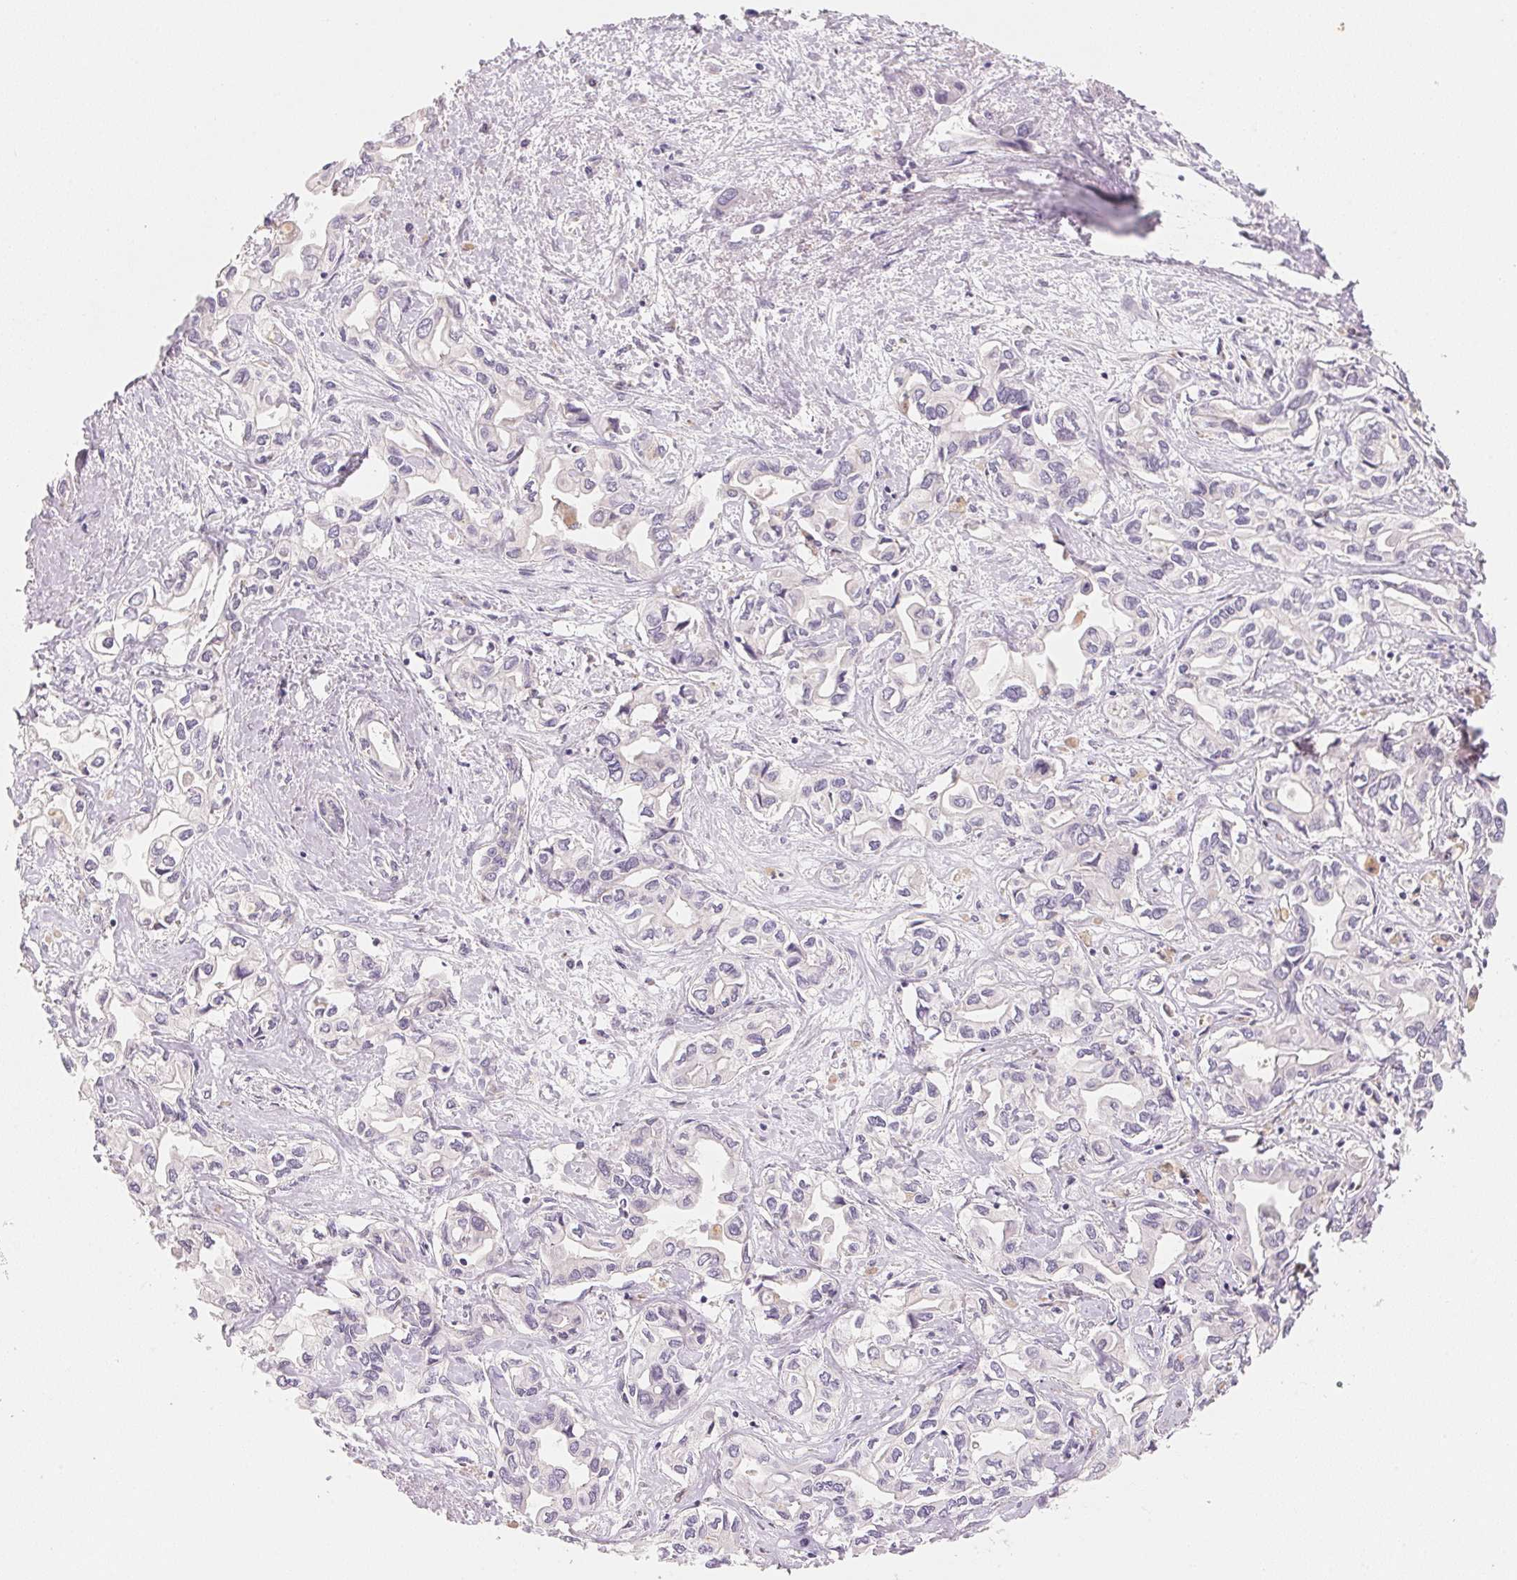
{"staining": {"intensity": "negative", "quantity": "none", "location": "none"}, "tissue": "liver cancer", "cell_type": "Tumor cells", "image_type": "cancer", "snomed": [{"axis": "morphology", "description": "Cholangiocarcinoma"}, {"axis": "topography", "description": "Liver"}], "caption": "Liver cholangiocarcinoma was stained to show a protein in brown. There is no significant expression in tumor cells. The staining was performed using DAB to visualize the protein expression in brown, while the nuclei were stained in blue with hematoxylin (Magnification: 20x).", "gene": "MCOLN3", "patient": {"sex": "female", "age": 64}}